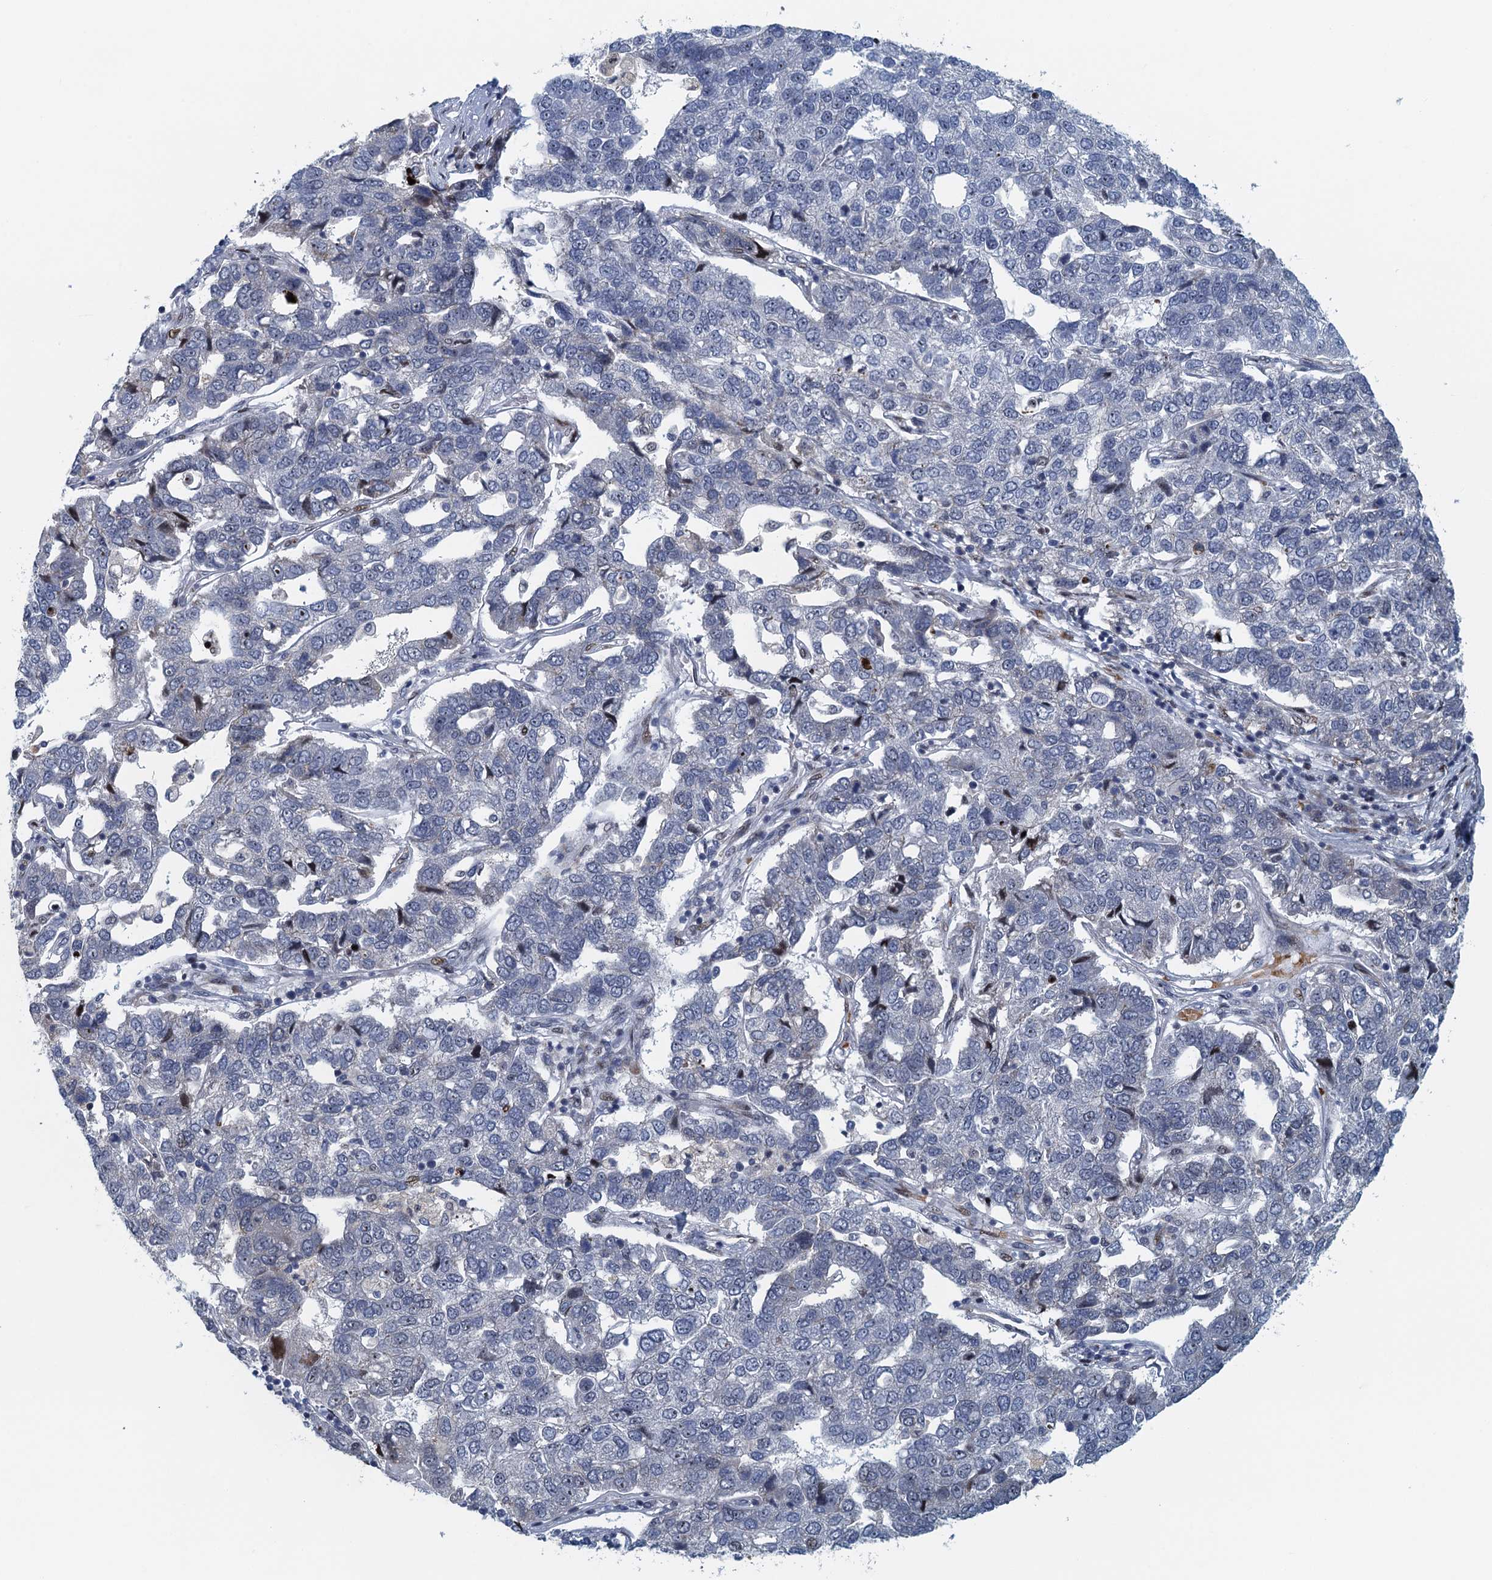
{"staining": {"intensity": "negative", "quantity": "none", "location": "none"}, "tissue": "pancreatic cancer", "cell_type": "Tumor cells", "image_type": "cancer", "snomed": [{"axis": "morphology", "description": "Adenocarcinoma, NOS"}, {"axis": "topography", "description": "Pancreas"}], "caption": "There is no significant expression in tumor cells of pancreatic cancer (adenocarcinoma).", "gene": "ANKRD13D", "patient": {"sex": "female", "age": 61}}